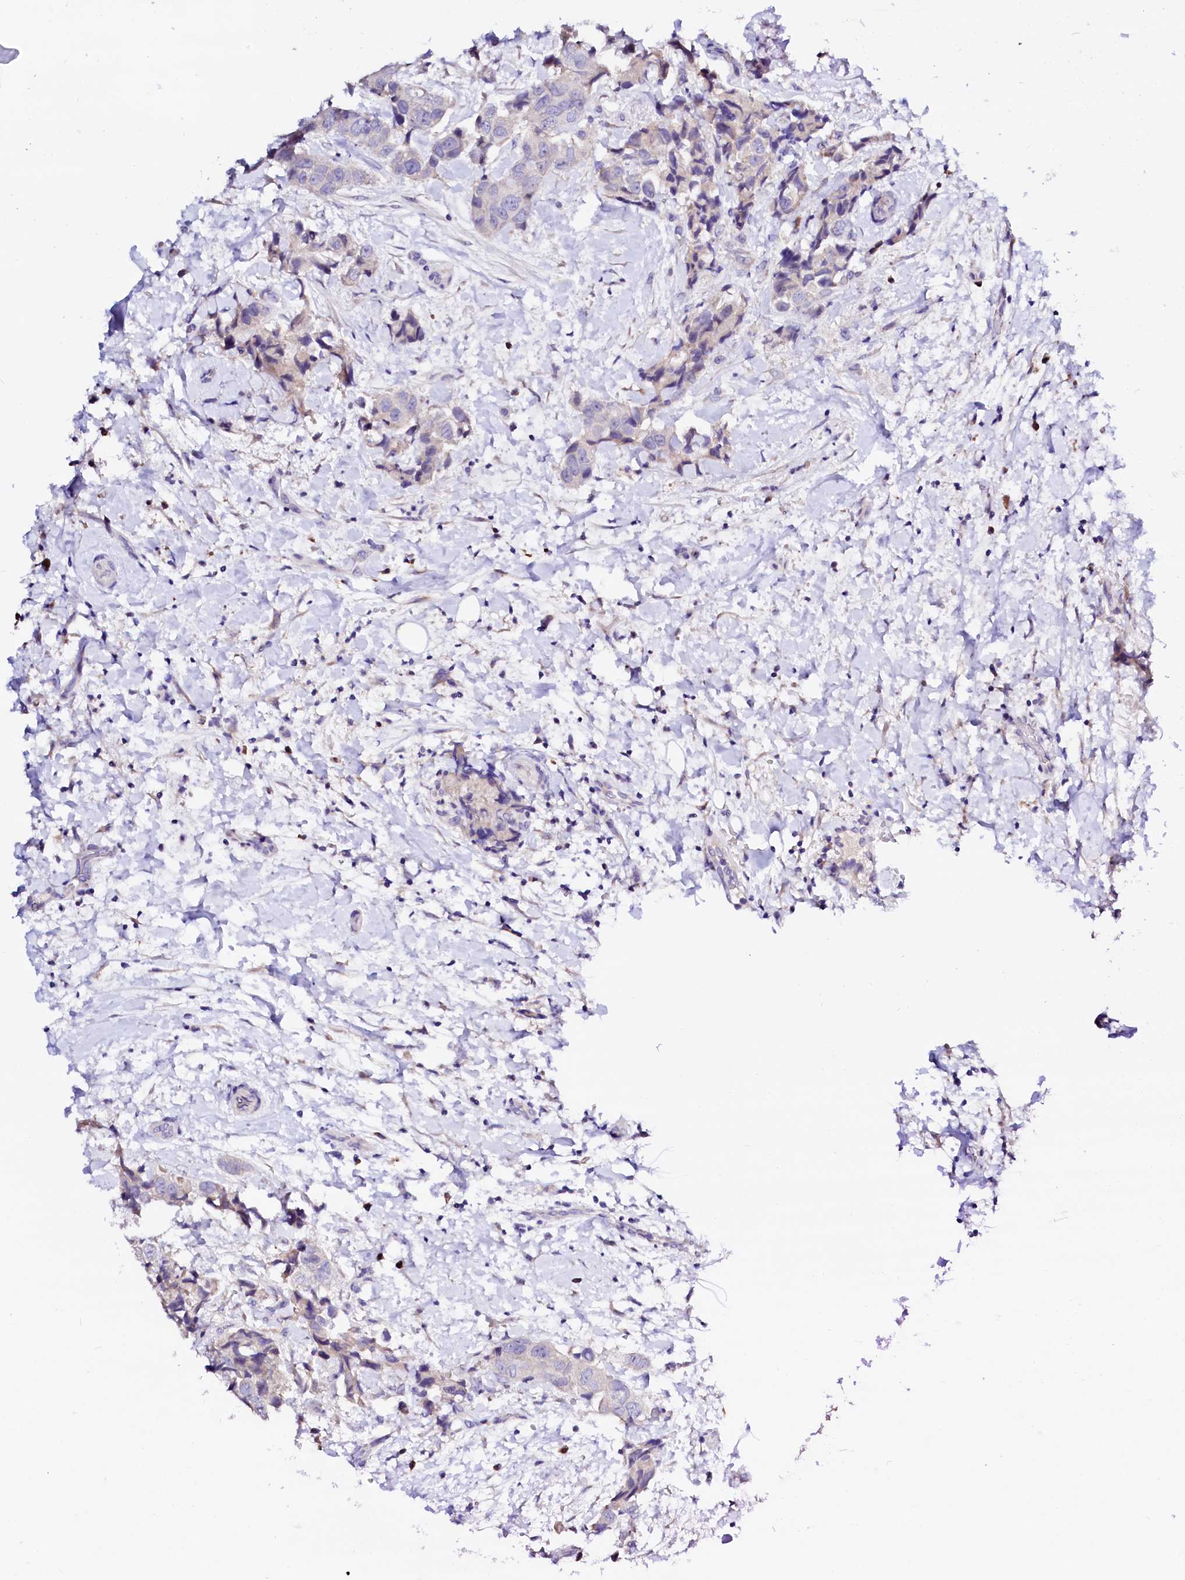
{"staining": {"intensity": "negative", "quantity": "none", "location": "none"}, "tissue": "breast cancer", "cell_type": "Tumor cells", "image_type": "cancer", "snomed": [{"axis": "morphology", "description": "Normal tissue, NOS"}, {"axis": "morphology", "description": "Duct carcinoma"}, {"axis": "topography", "description": "Breast"}], "caption": "A micrograph of breast cancer stained for a protein demonstrates no brown staining in tumor cells.", "gene": "BTBD16", "patient": {"sex": "female", "age": 62}}